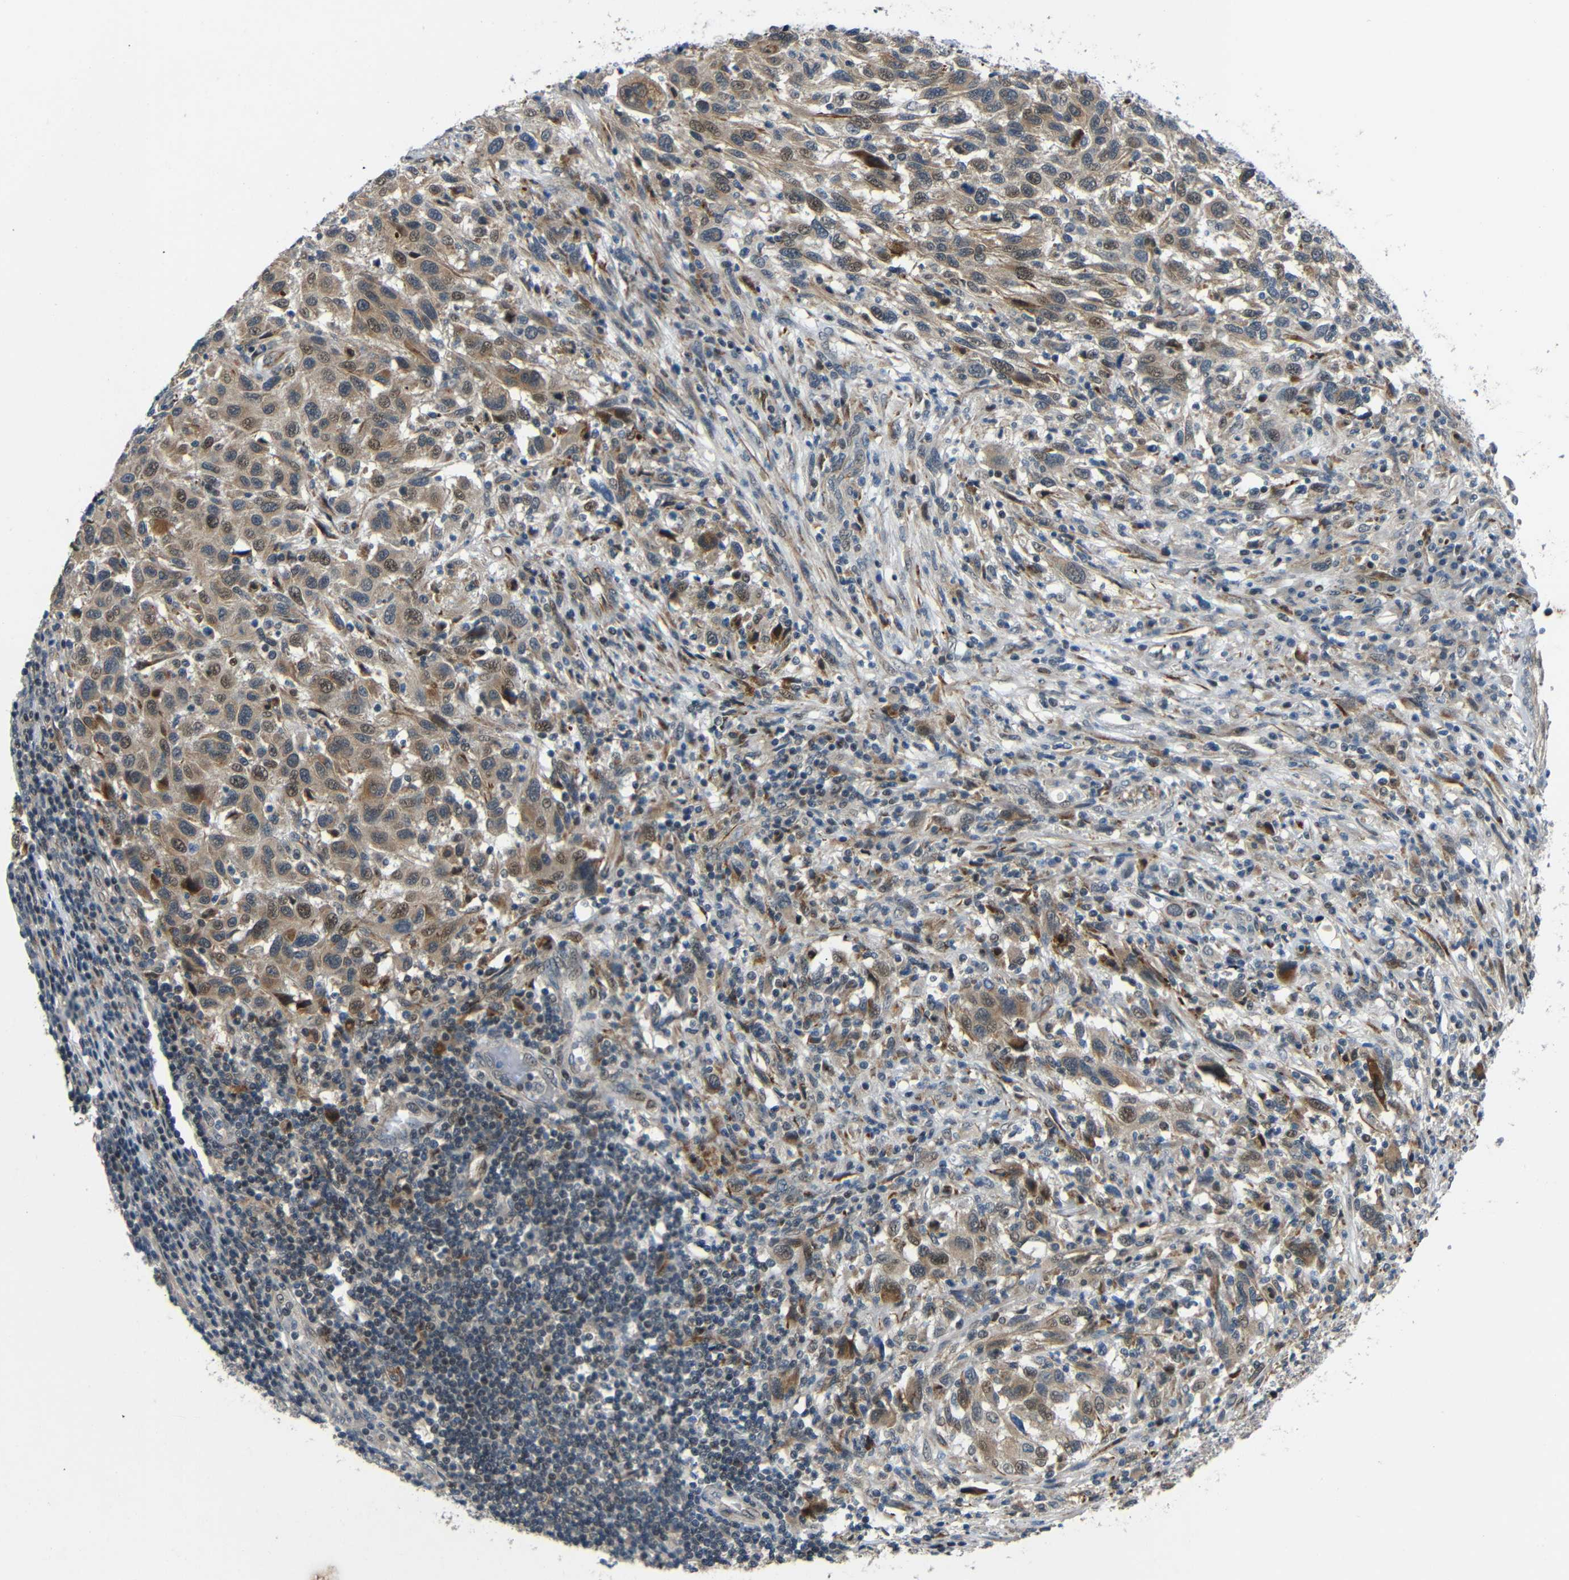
{"staining": {"intensity": "moderate", "quantity": ">75%", "location": "cytoplasmic/membranous,nuclear"}, "tissue": "melanoma", "cell_type": "Tumor cells", "image_type": "cancer", "snomed": [{"axis": "morphology", "description": "Malignant melanoma, Metastatic site"}, {"axis": "topography", "description": "Lymph node"}], "caption": "A brown stain highlights moderate cytoplasmic/membranous and nuclear positivity of a protein in human malignant melanoma (metastatic site) tumor cells.", "gene": "SYDE1", "patient": {"sex": "male", "age": 61}}